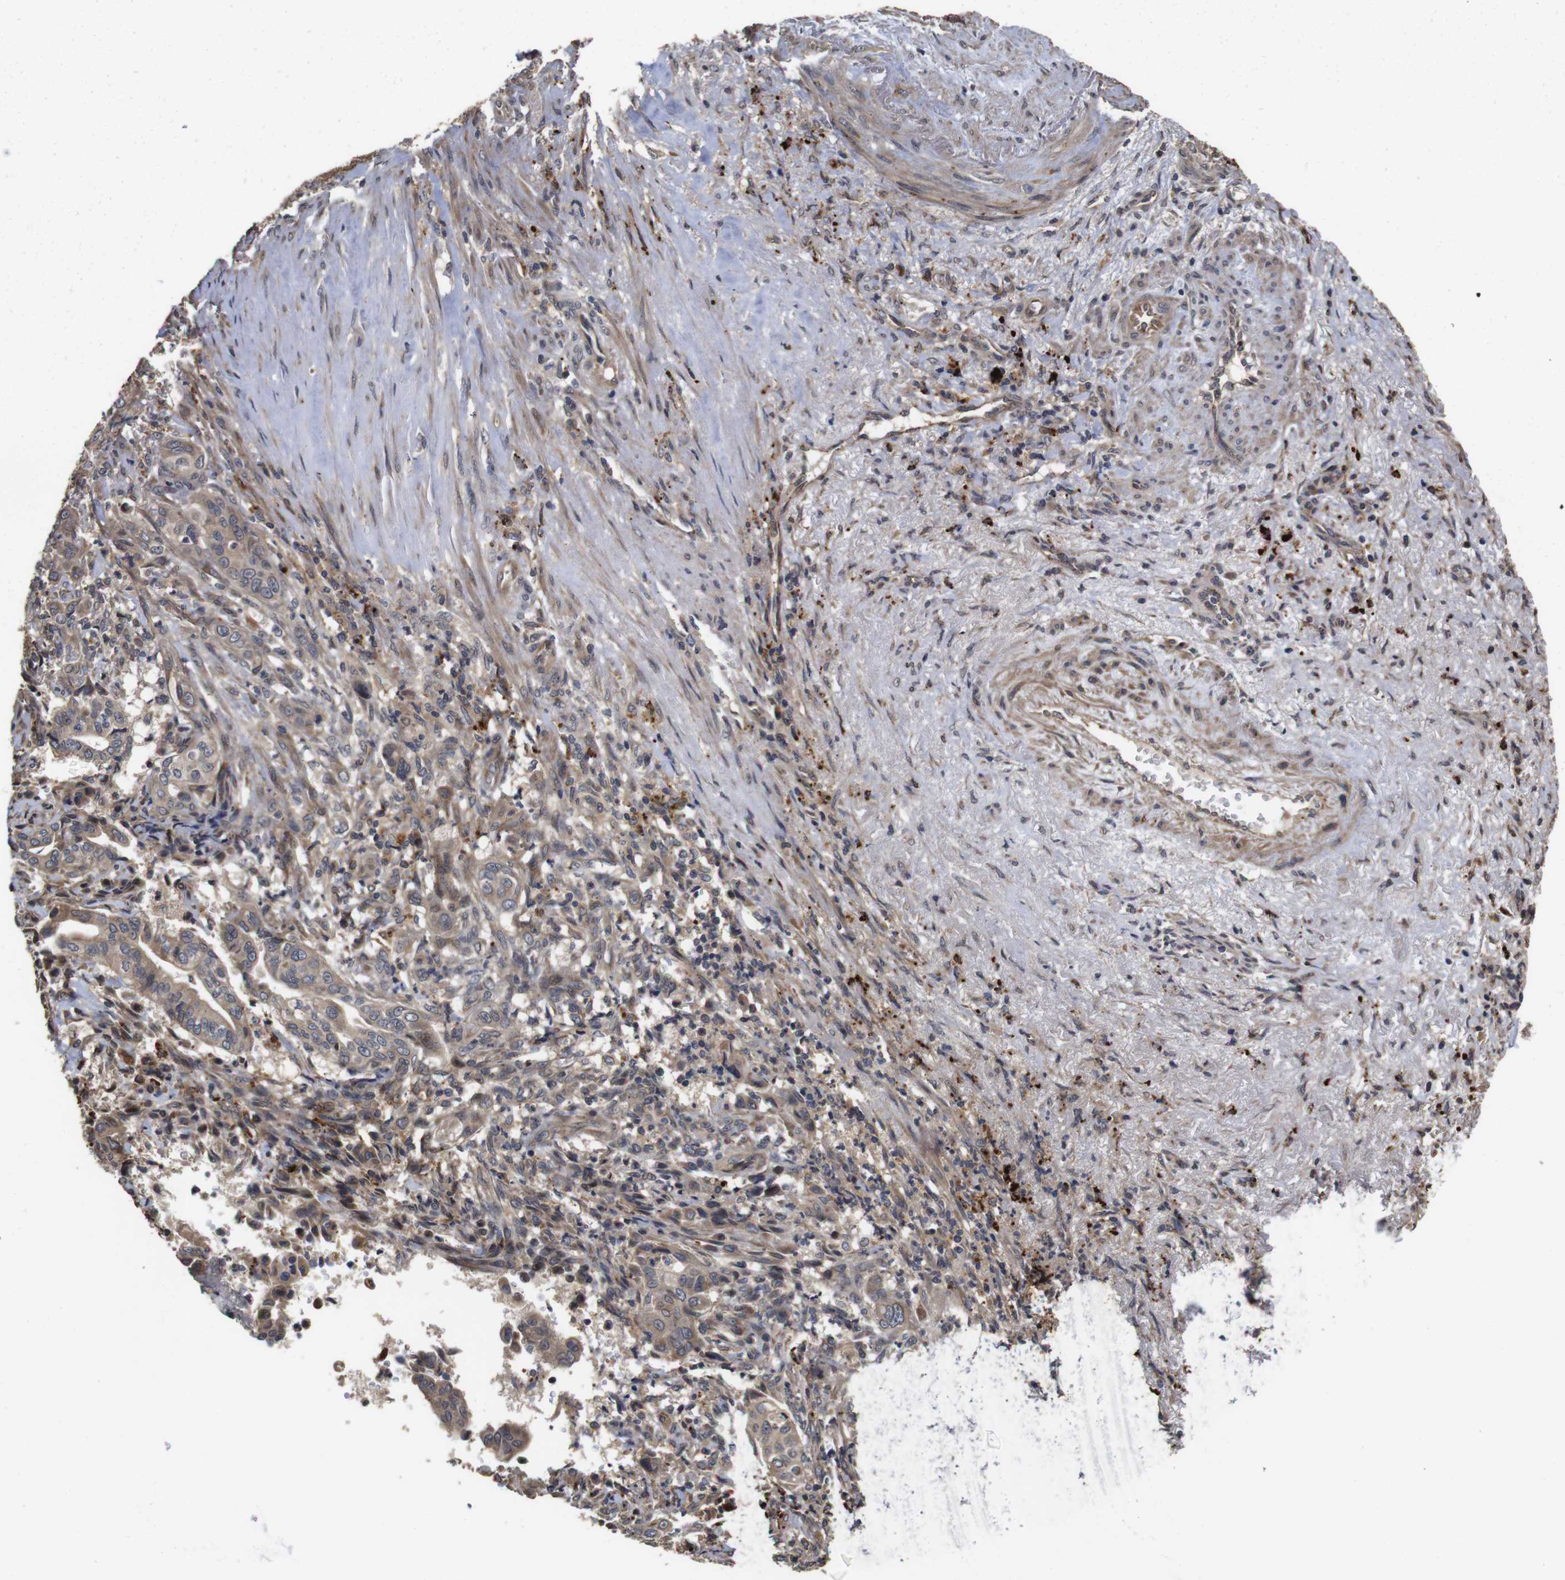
{"staining": {"intensity": "moderate", "quantity": ">75%", "location": "cytoplasmic/membranous"}, "tissue": "liver cancer", "cell_type": "Tumor cells", "image_type": "cancer", "snomed": [{"axis": "morphology", "description": "Cholangiocarcinoma"}, {"axis": "topography", "description": "Liver"}], "caption": "Human liver cancer stained with a protein marker displays moderate staining in tumor cells.", "gene": "PTPN14", "patient": {"sex": "female", "age": 67}}